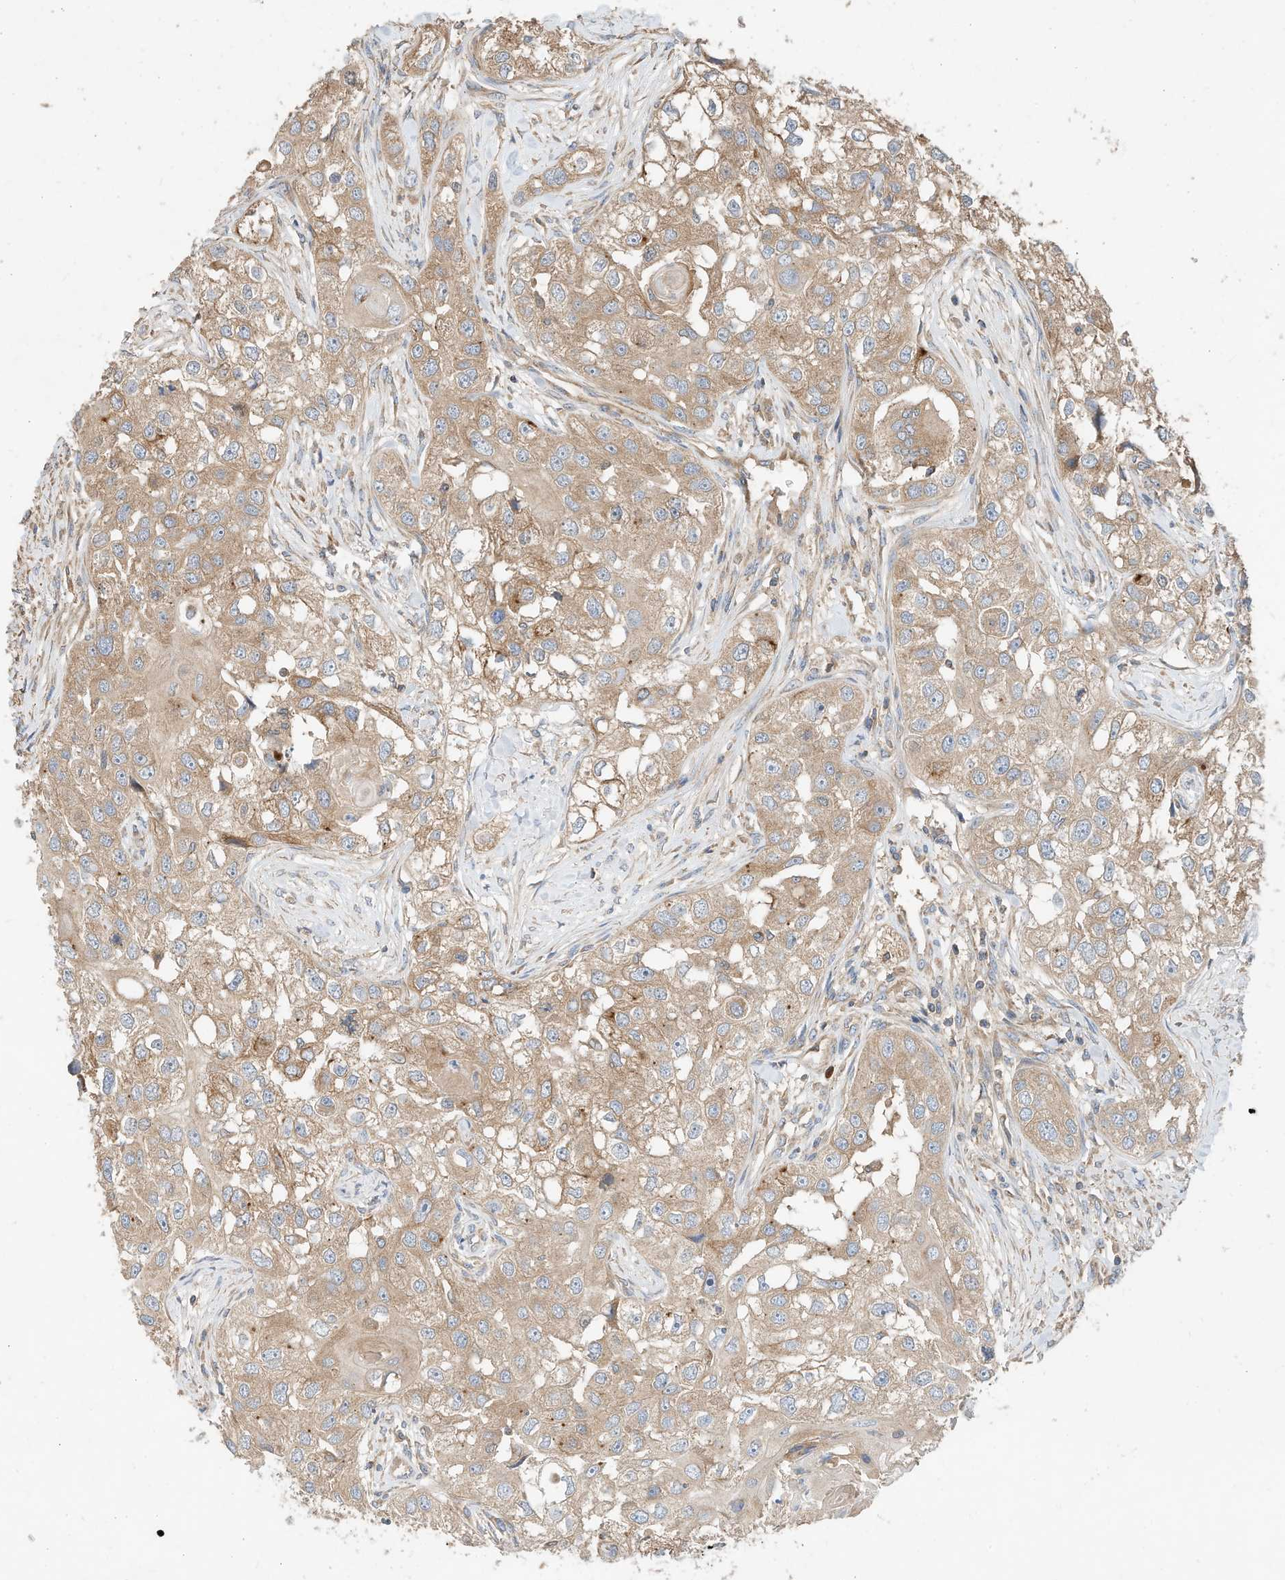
{"staining": {"intensity": "moderate", "quantity": ">75%", "location": "cytoplasmic/membranous"}, "tissue": "head and neck cancer", "cell_type": "Tumor cells", "image_type": "cancer", "snomed": [{"axis": "morphology", "description": "Normal tissue, NOS"}, {"axis": "morphology", "description": "Squamous cell carcinoma, NOS"}, {"axis": "topography", "description": "Skeletal muscle"}, {"axis": "topography", "description": "Head-Neck"}], "caption": "Human head and neck squamous cell carcinoma stained with a brown dye displays moderate cytoplasmic/membranous positive staining in about >75% of tumor cells.", "gene": "CPAMD8", "patient": {"sex": "male", "age": 51}}